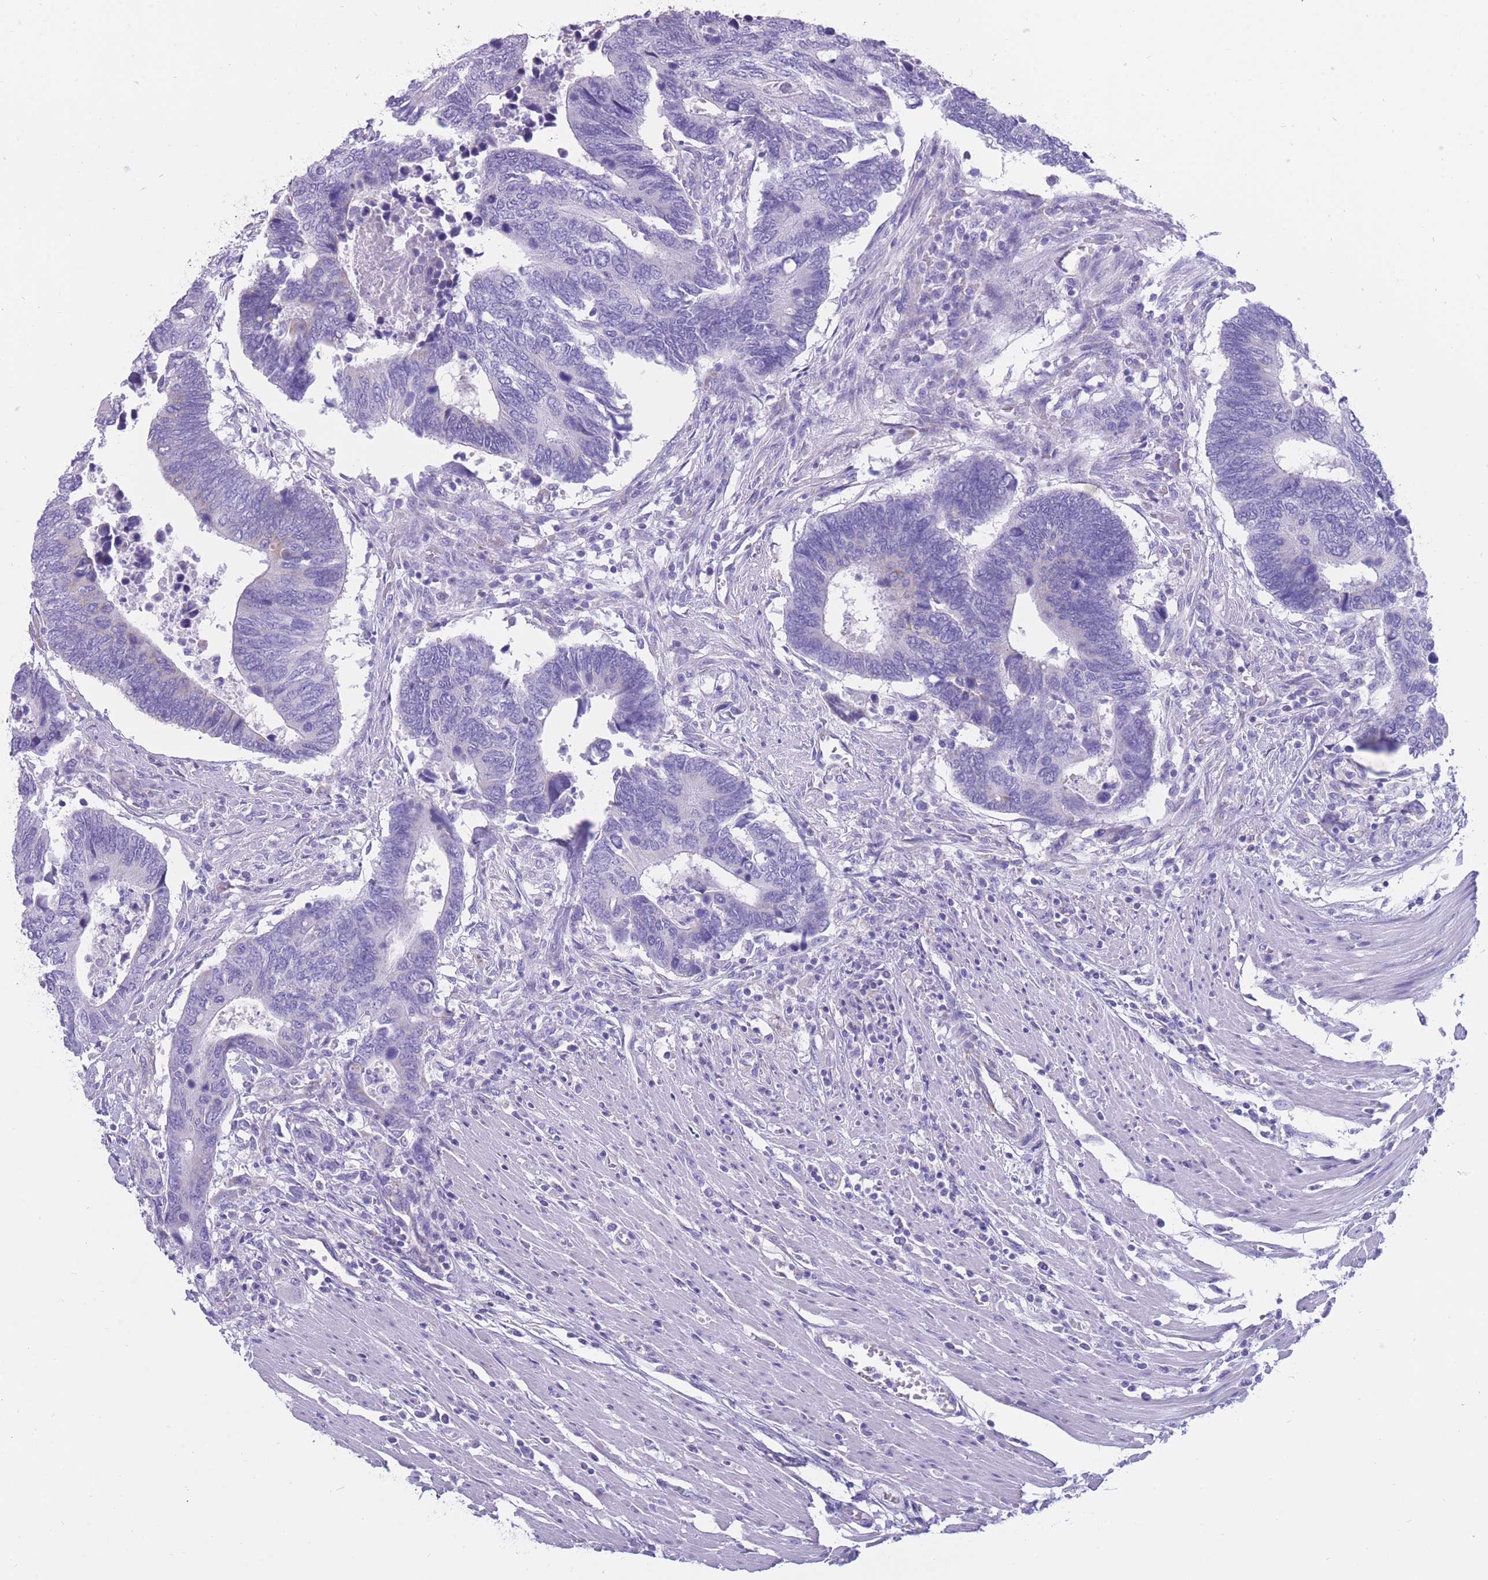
{"staining": {"intensity": "negative", "quantity": "none", "location": "none"}, "tissue": "colorectal cancer", "cell_type": "Tumor cells", "image_type": "cancer", "snomed": [{"axis": "morphology", "description": "Adenocarcinoma, NOS"}, {"axis": "topography", "description": "Colon"}], "caption": "High power microscopy image of an immunohistochemistry (IHC) histopathology image of colorectal cancer (adenocarcinoma), revealing no significant expression in tumor cells.", "gene": "INTS2", "patient": {"sex": "male", "age": 87}}